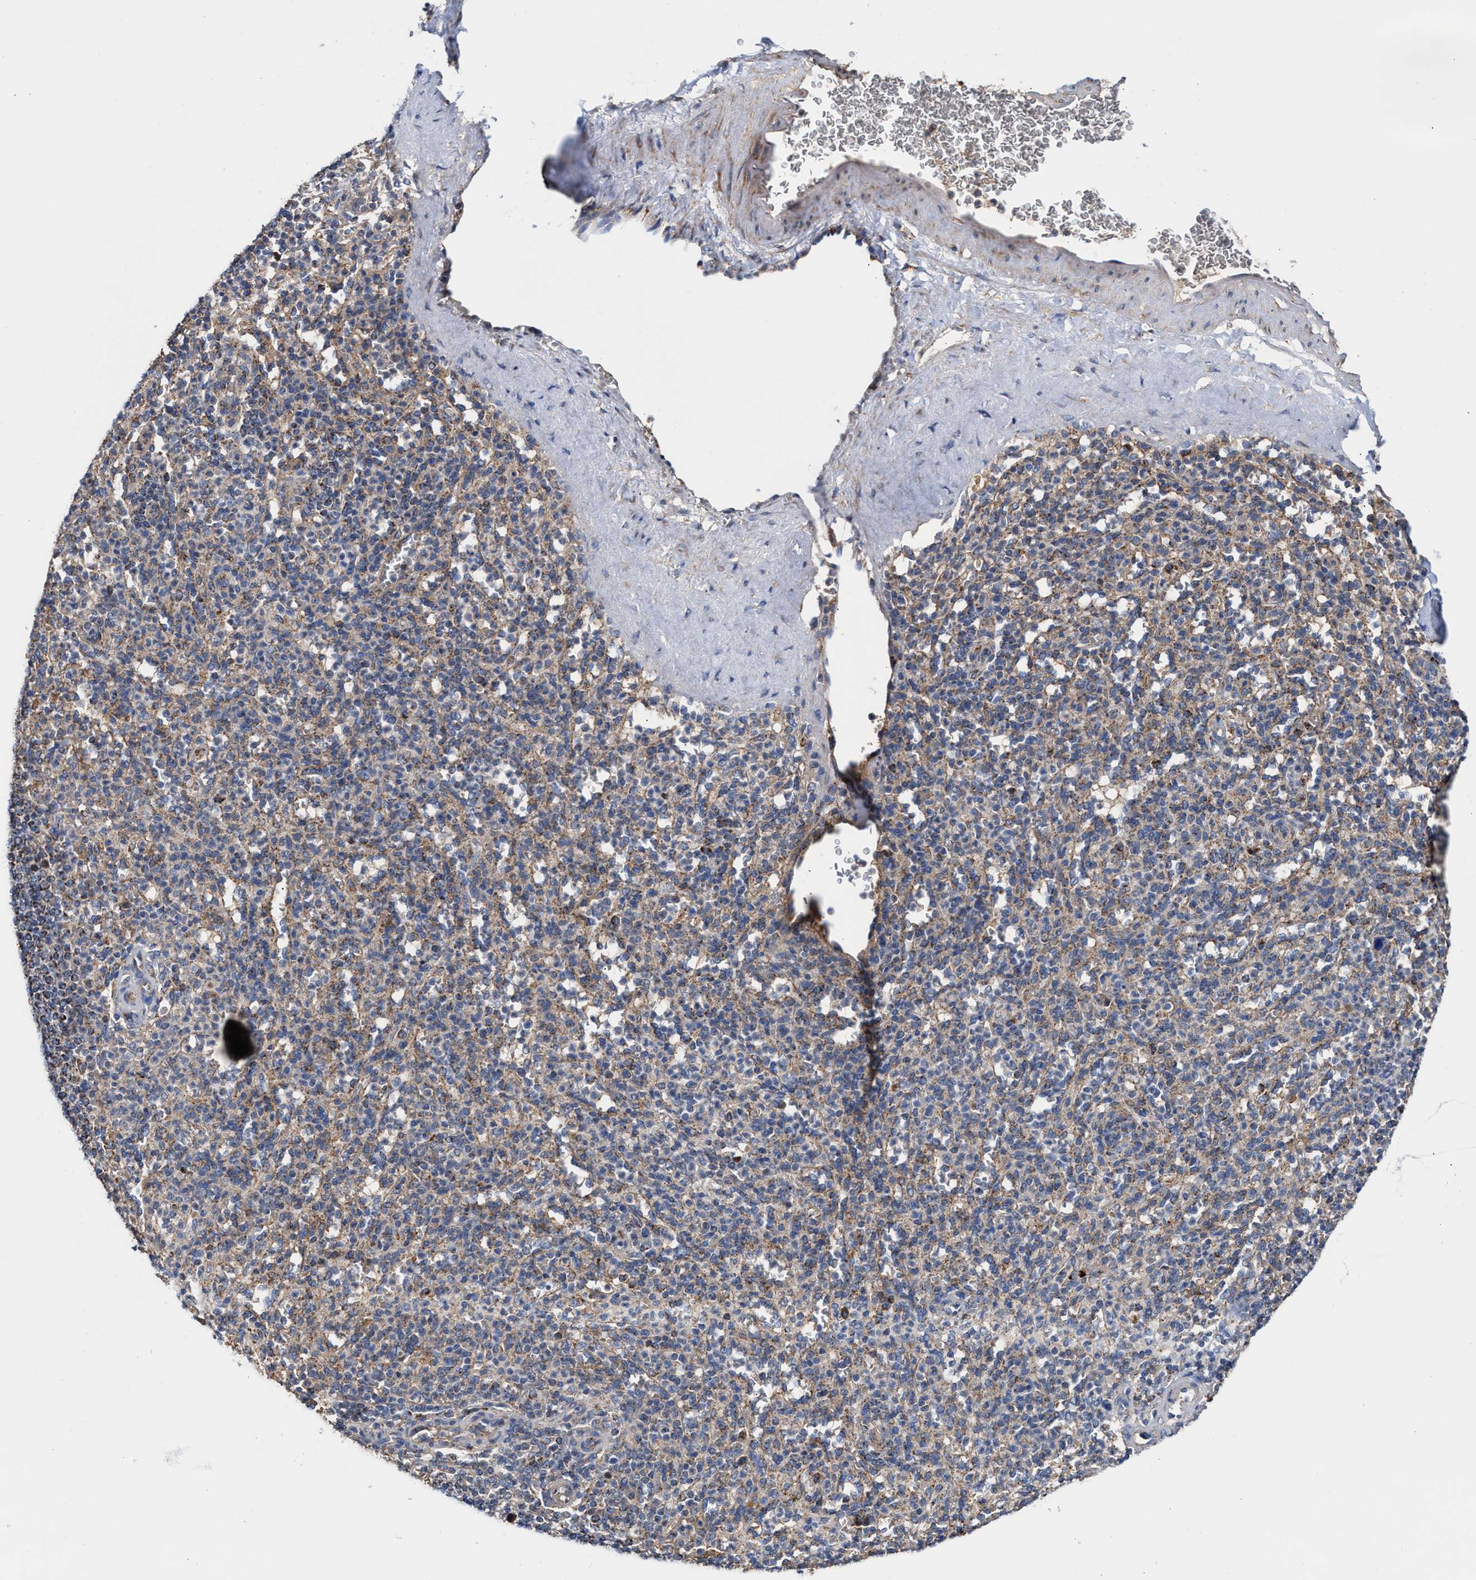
{"staining": {"intensity": "weak", "quantity": "25%-75%", "location": "cytoplasmic/membranous"}, "tissue": "spleen", "cell_type": "Cells in red pulp", "image_type": "normal", "snomed": [{"axis": "morphology", "description": "Normal tissue, NOS"}, {"axis": "topography", "description": "Spleen"}], "caption": "A micrograph of human spleen stained for a protein shows weak cytoplasmic/membranous brown staining in cells in red pulp. Immunohistochemistry stains the protein of interest in brown and the nuclei are stained blue.", "gene": "MECR", "patient": {"sex": "male", "age": 36}}